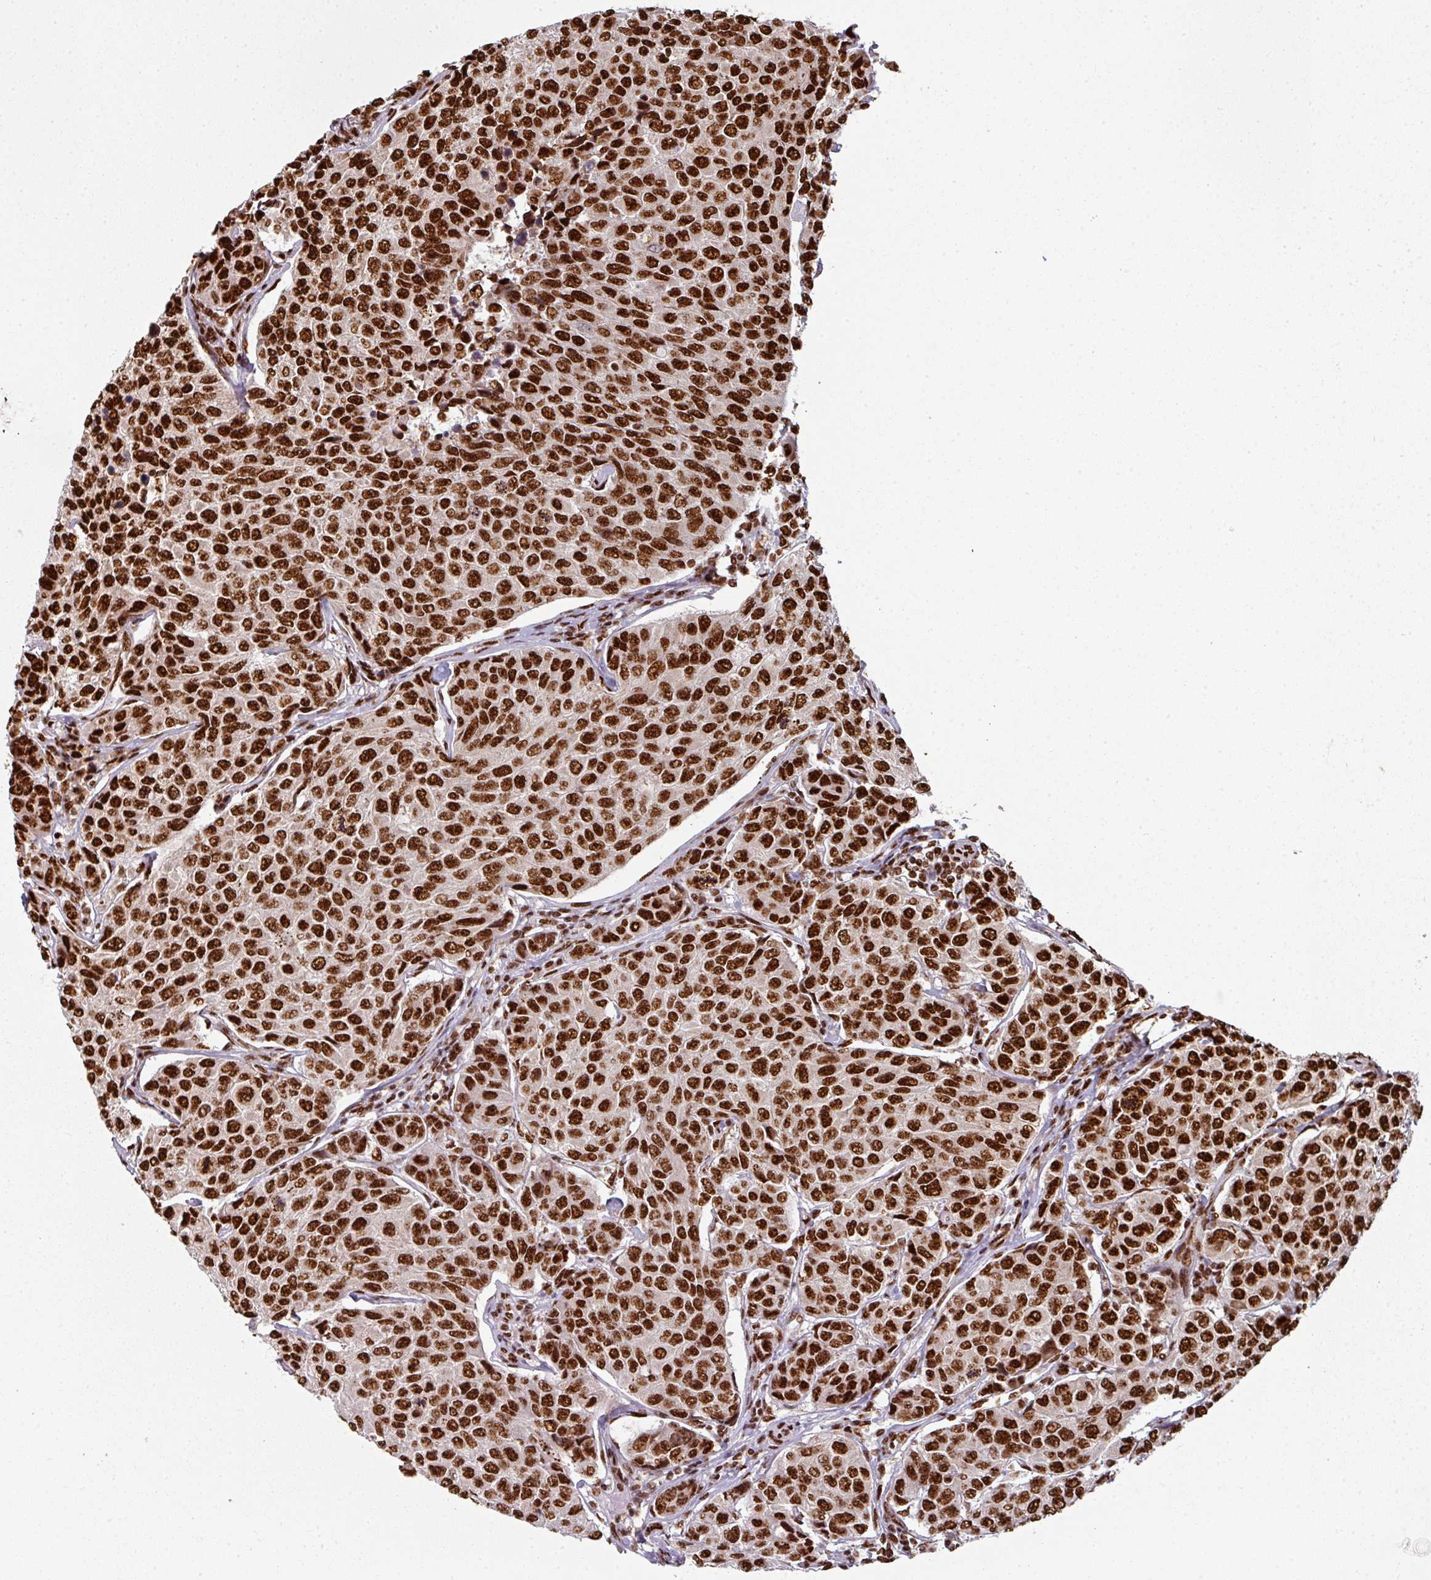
{"staining": {"intensity": "strong", "quantity": ">75%", "location": "nuclear"}, "tissue": "breast cancer", "cell_type": "Tumor cells", "image_type": "cancer", "snomed": [{"axis": "morphology", "description": "Duct carcinoma"}, {"axis": "topography", "description": "Breast"}], "caption": "Protein analysis of breast cancer tissue shows strong nuclear expression in about >75% of tumor cells.", "gene": "SIK3", "patient": {"sex": "female", "age": 55}}